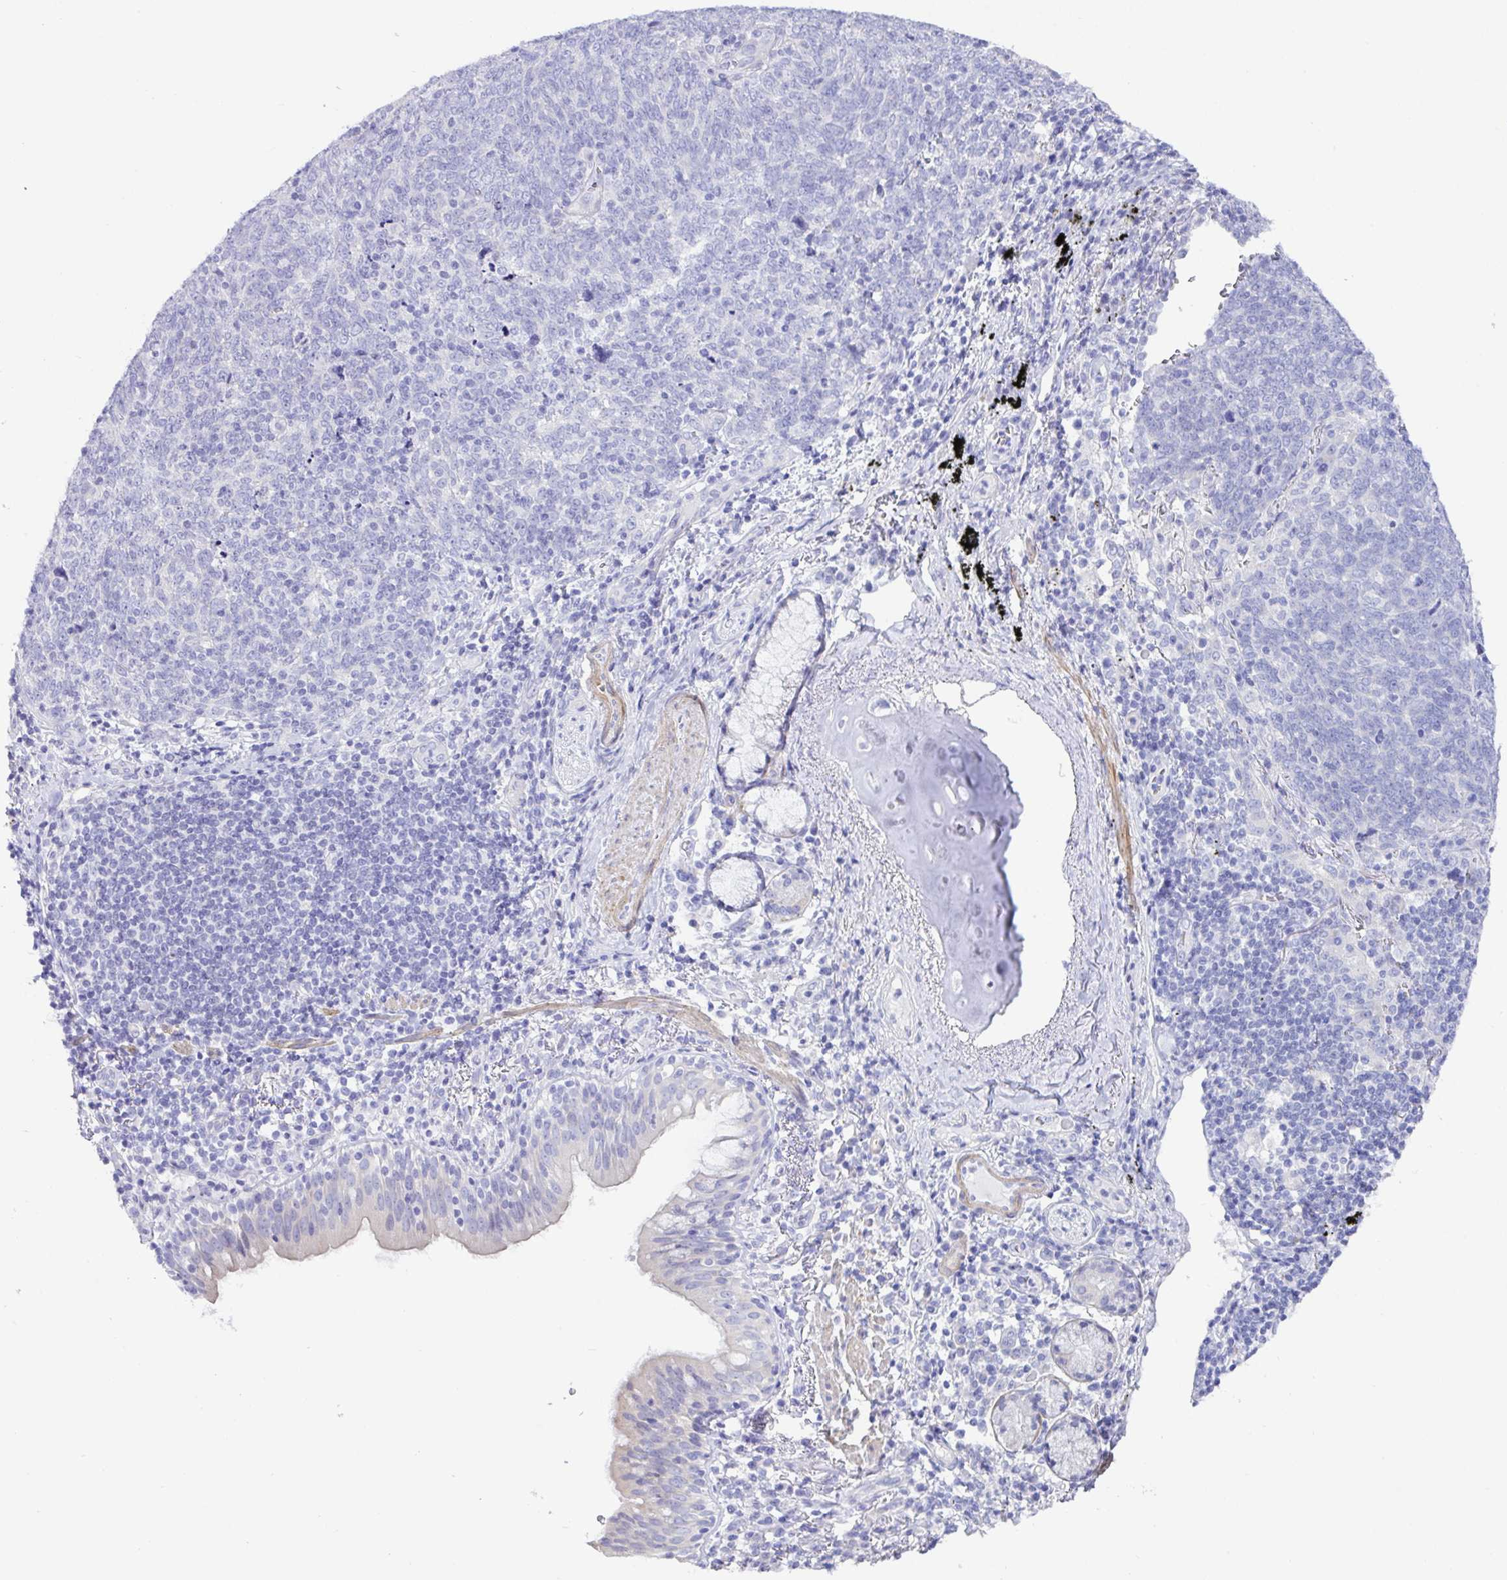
{"staining": {"intensity": "negative", "quantity": "none", "location": "none"}, "tissue": "lung cancer", "cell_type": "Tumor cells", "image_type": "cancer", "snomed": [{"axis": "morphology", "description": "Squamous cell carcinoma, NOS"}, {"axis": "topography", "description": "Lung"}], "caption": "High magnification brightfield microscopy of lung cancer (squamous cell carcinoma) stained with DAB (brown) and counterstained with hematoxylin (blue): tumor cells show no significant positivity. (DAB immunohistochemistry (IHC) visualized using brightfield microscopy, high magnification).", "gene": "MED11", "patient": {"sex": "female", "age": 72}}